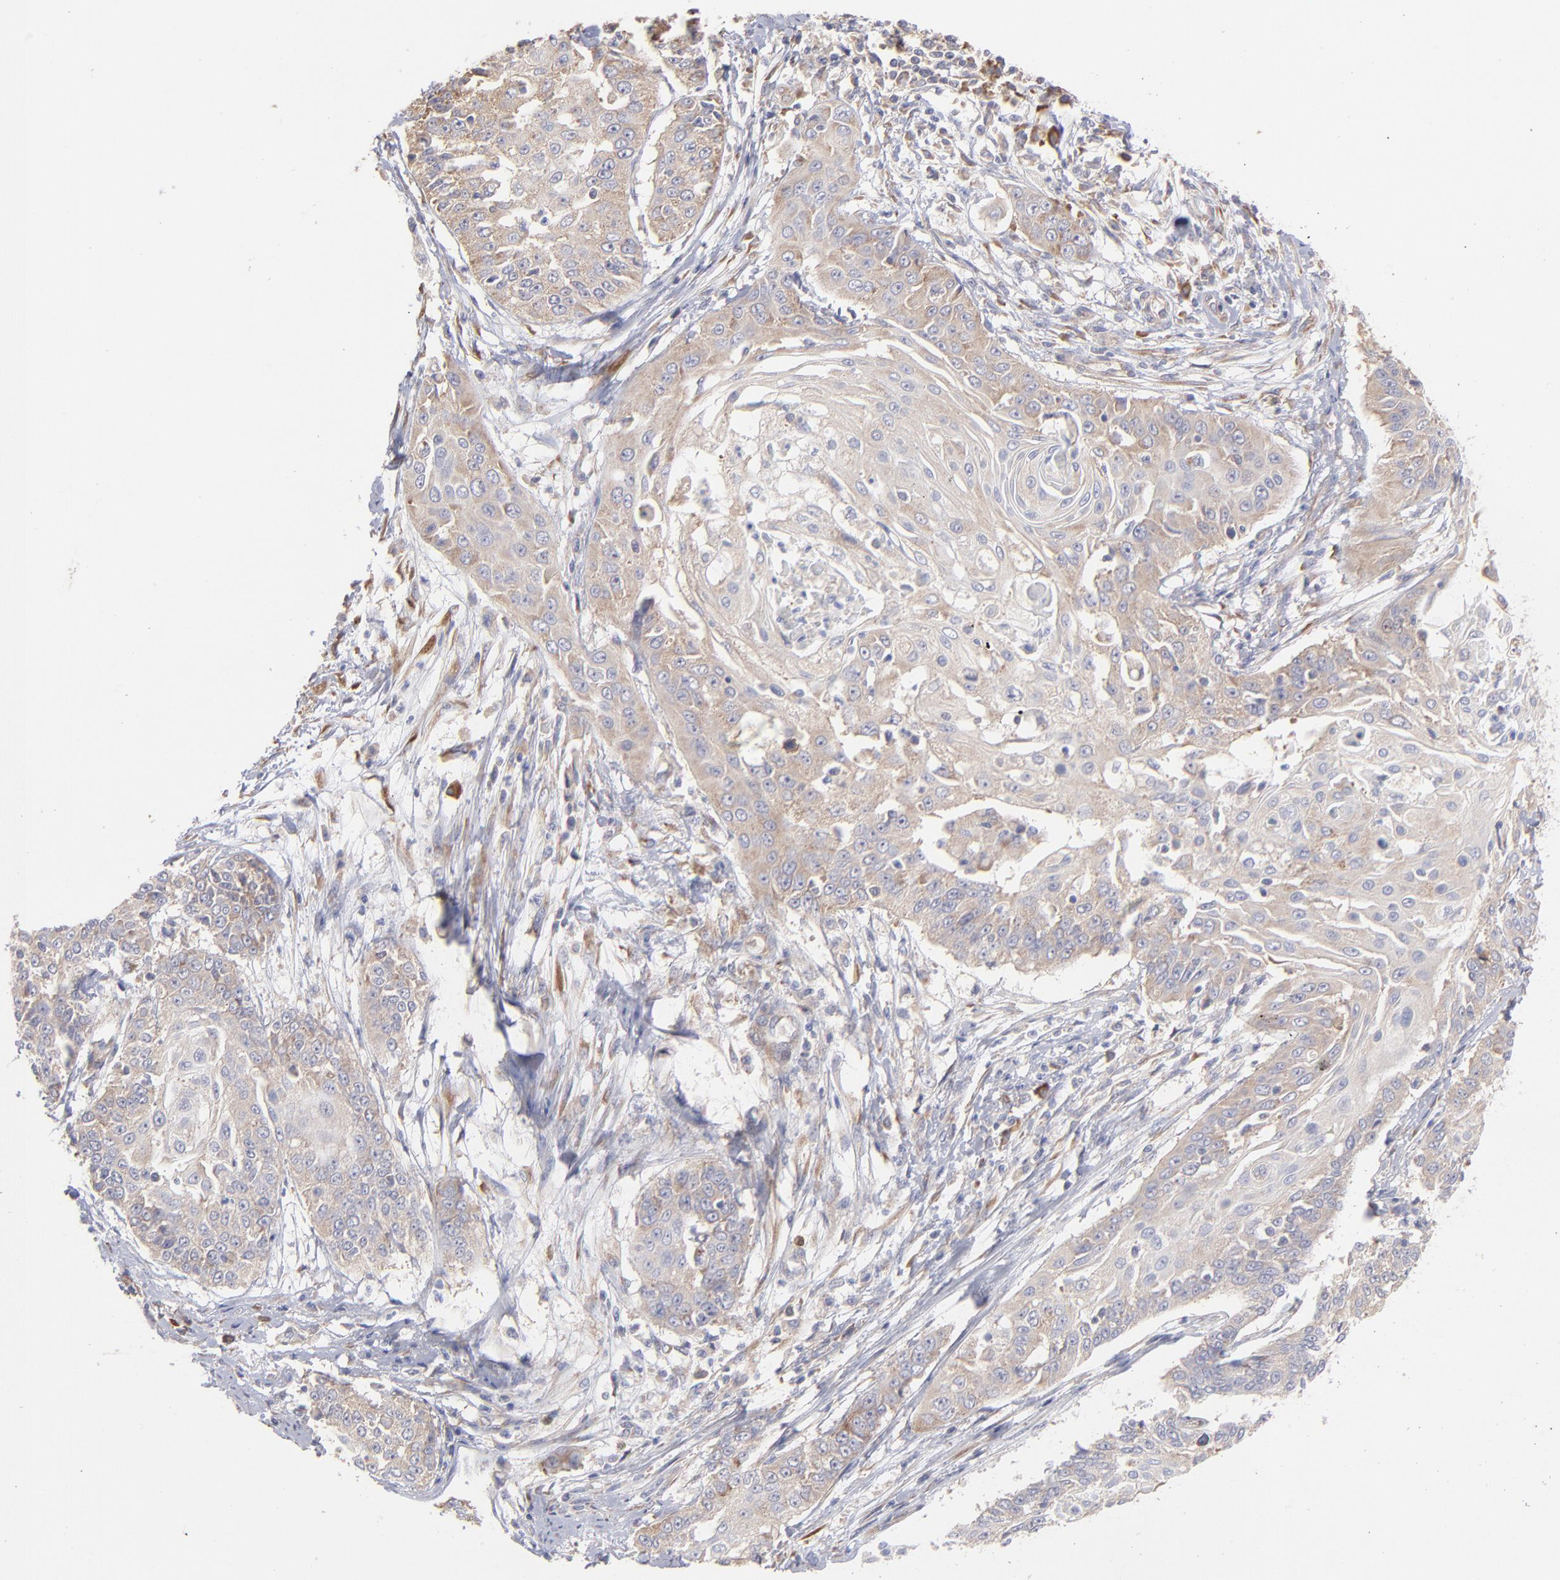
{"staining": {"intensity": "weak", "quantity": "<25%", "location": "cytoplasmic/membranous"}, "tissue": "cervical cancer", "cell_type": "Tumor cells", "image_type": "cancer", "snomed": [{"axis": "morphology", "description": "Squamous cell carcinoma, NOS"}, {"axis": "topography", "description": "Cervix"}], "caption": "An immunohistochemistry (IHC) photomicrograph of squamous cell carcinoma (cervical) is shown. There is no staining in tumor cells of squamous cell carcinoma (cervical).", "gene": "RPLP0", "patient": {"sex": "female", "age": 64}}